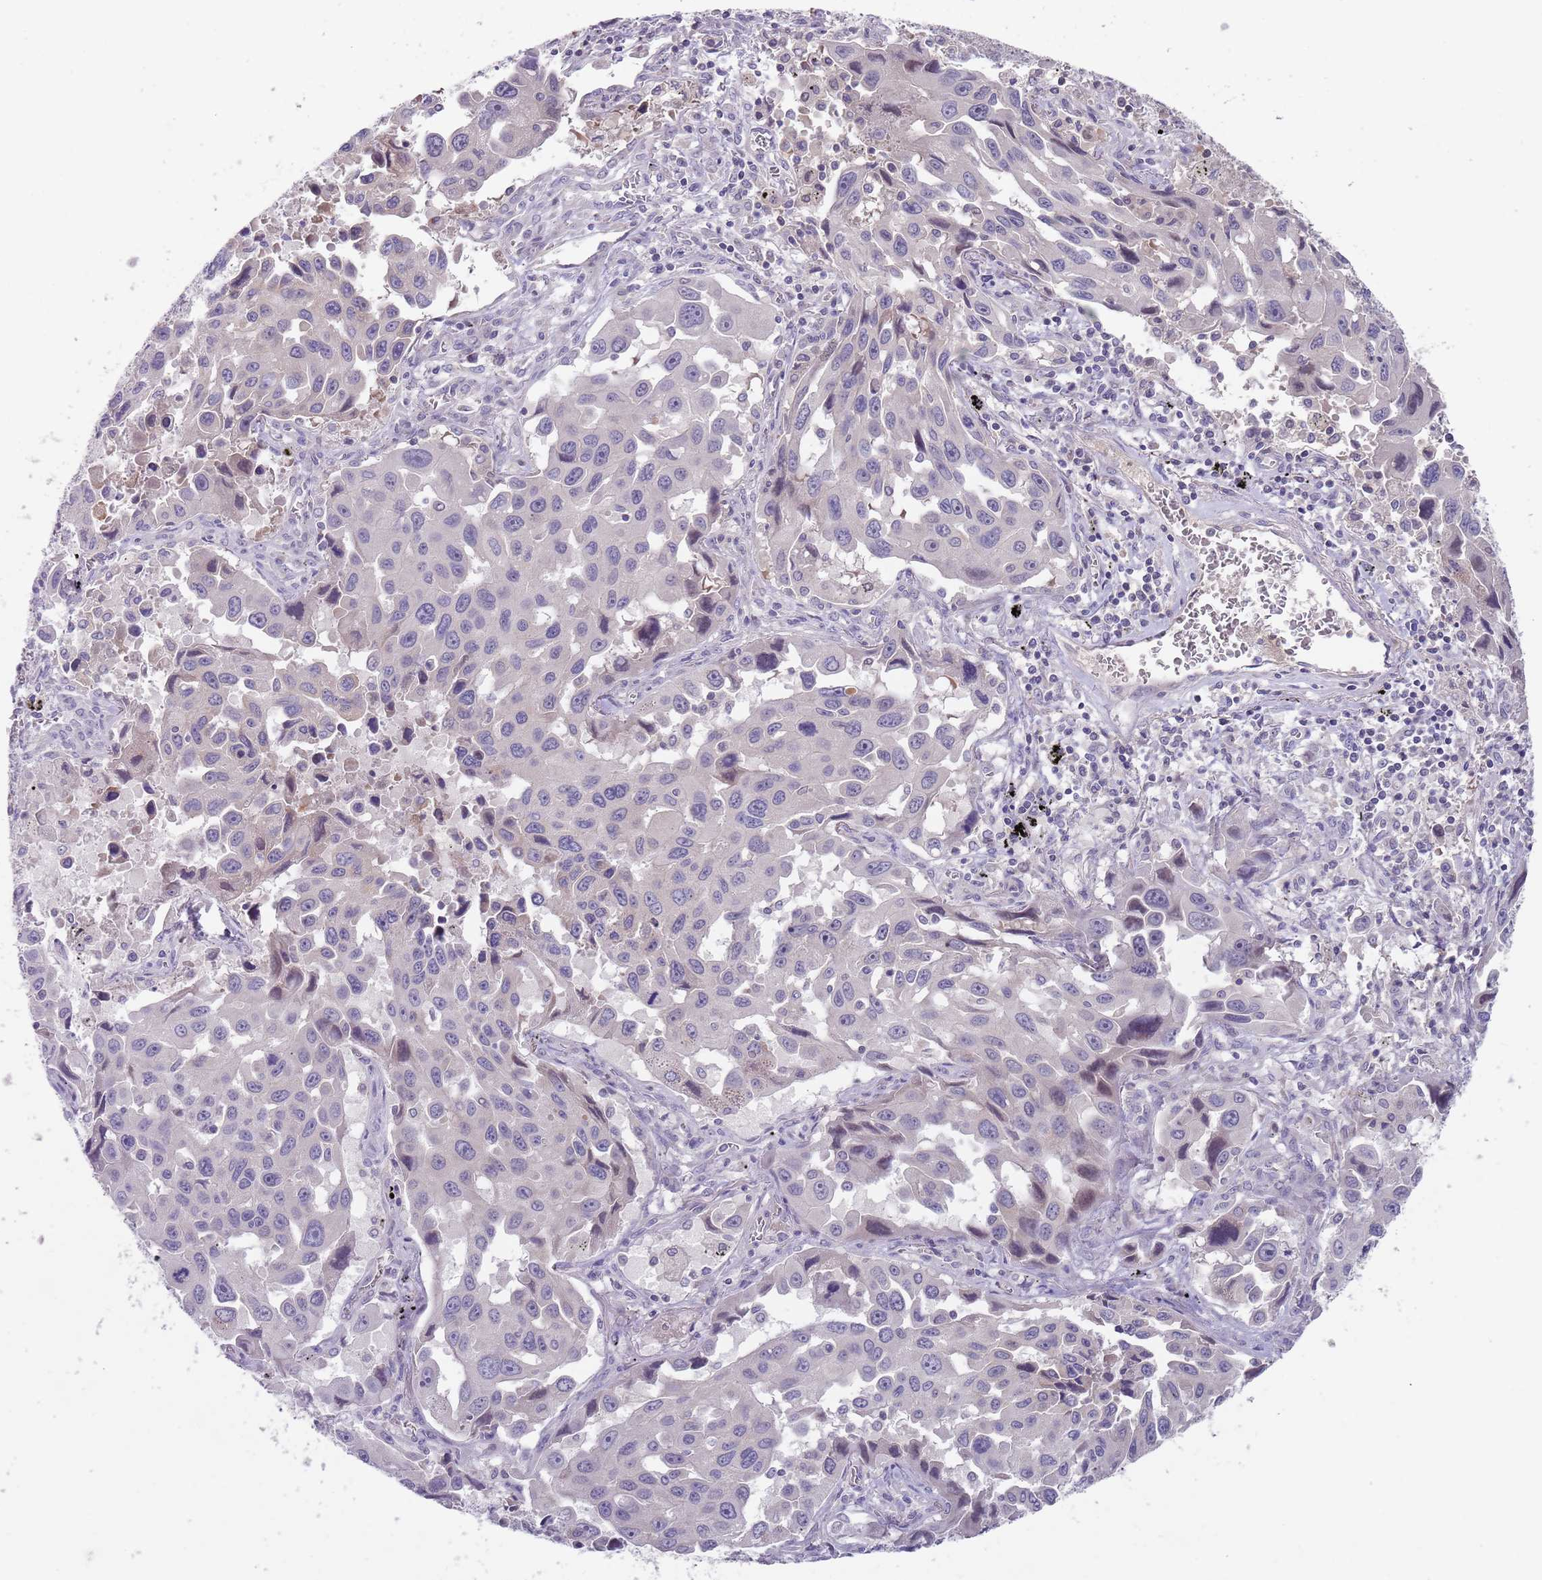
{"staining": {"intensity": "negative", "quantity": "none", "location": "none"}, "tissue": "lung cancer", "cell_type": "Tumor cells", "image_type": "cancer", "snomed": [{"axis": "morphology", "description": "Adenocarcinoma, NOS"}, {"axis": "topography", "description": "Lung"}], "caption": "IHC micrograph of lung cancer stained for a protein (brown), which demonstrates no positivity in tumor cells.", "gene": "PRAC1", "patient": {"sex": "male", "age": 66}}